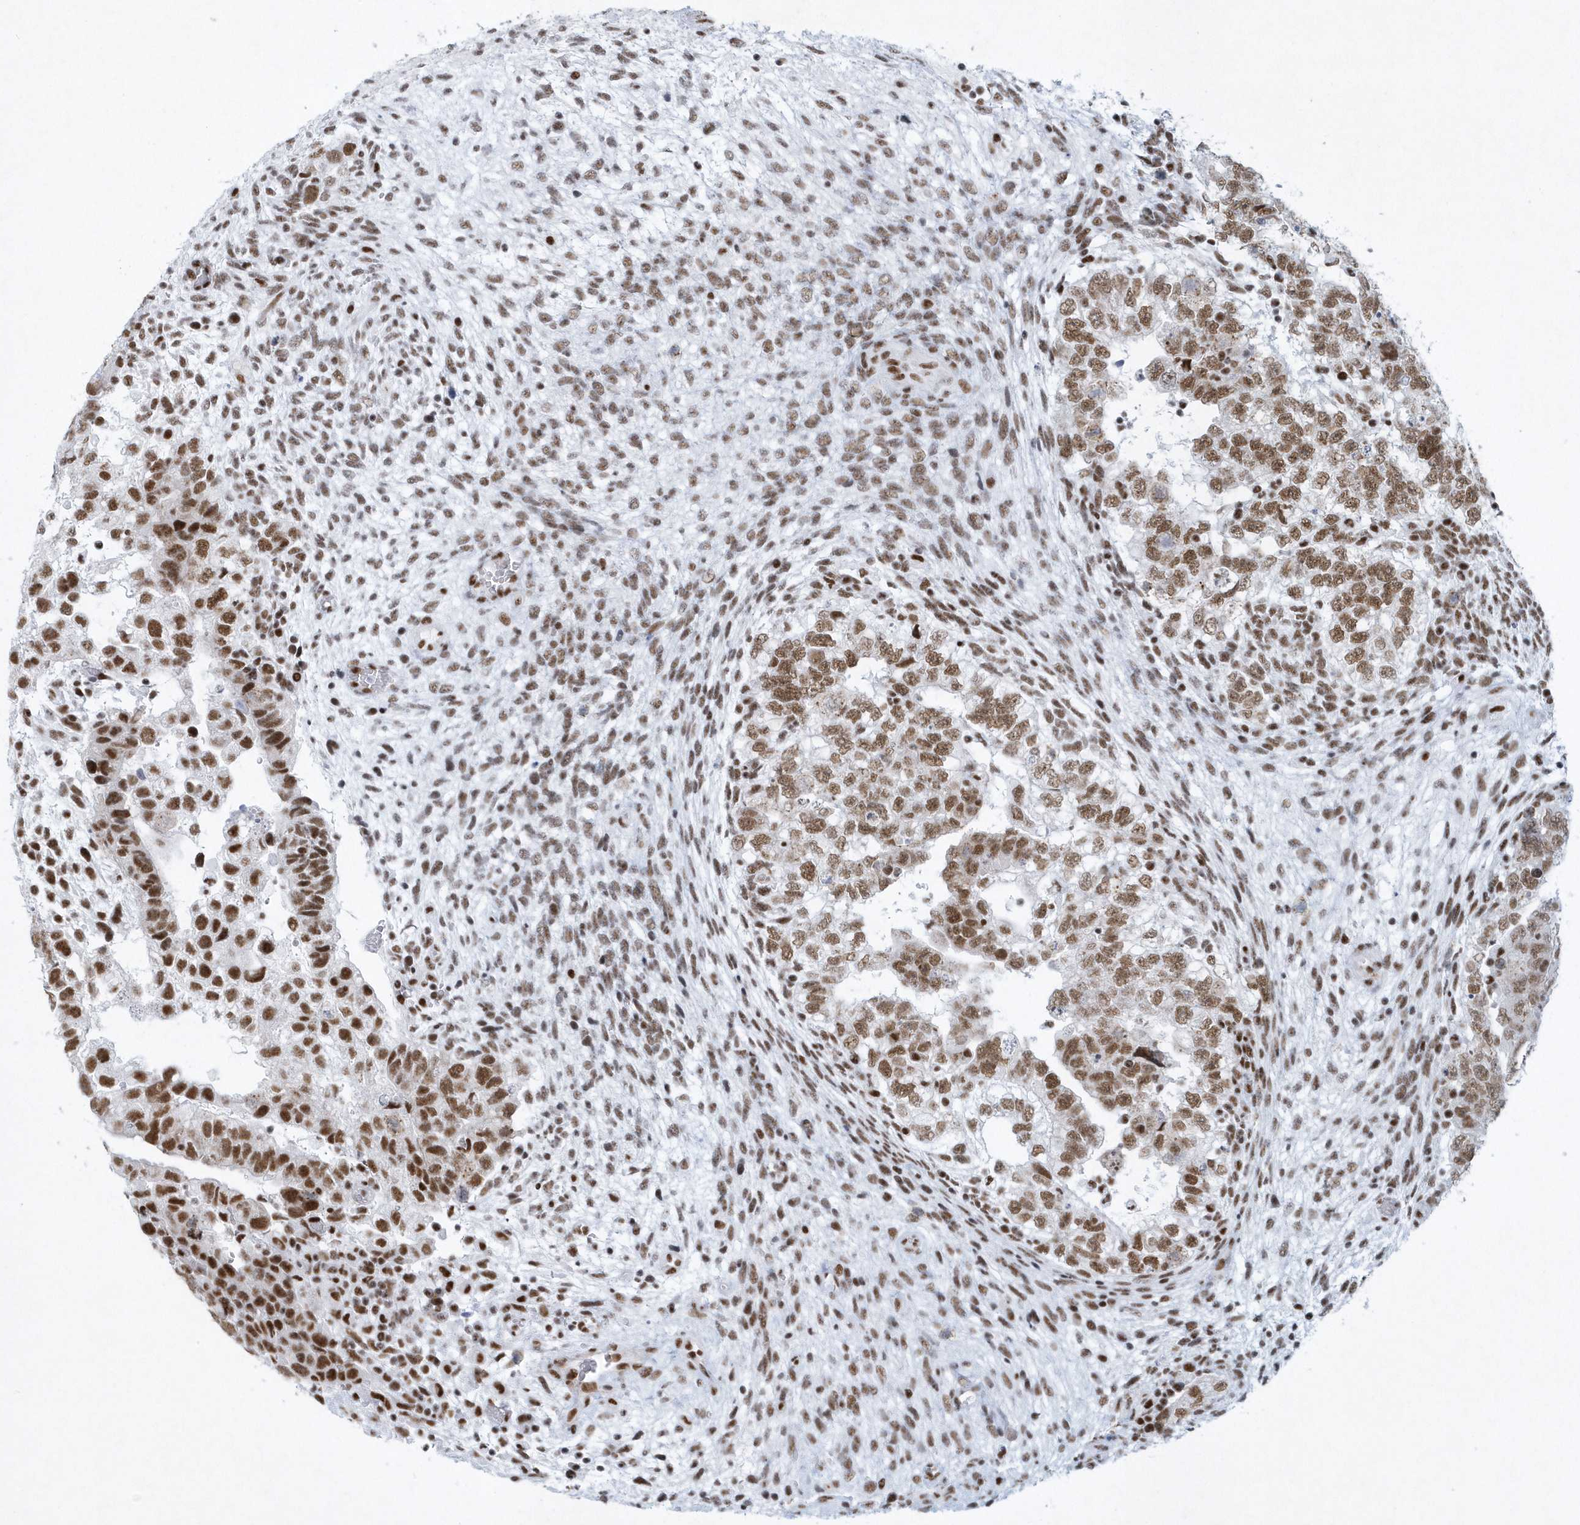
{"staining": {"intensity": "moderate", "quantity": ">75%", "location": "nuclear"}, "tissue": "testis cancer", "cell_type": "Tumor cells", "image_type": "cancer", "snomed": [{"axis": "morphology", "description": "Carcinoma, Embryonal, NOS"}, {"axis": "topography", "description": "Testis"}], "caption": "A brown stain labels moderate nuclear expression of a protein in embryonal carcinoma (testis) tumor cells.", "gene": "DCLRE1A", "patient": {"sex": "male", "age": 37}}